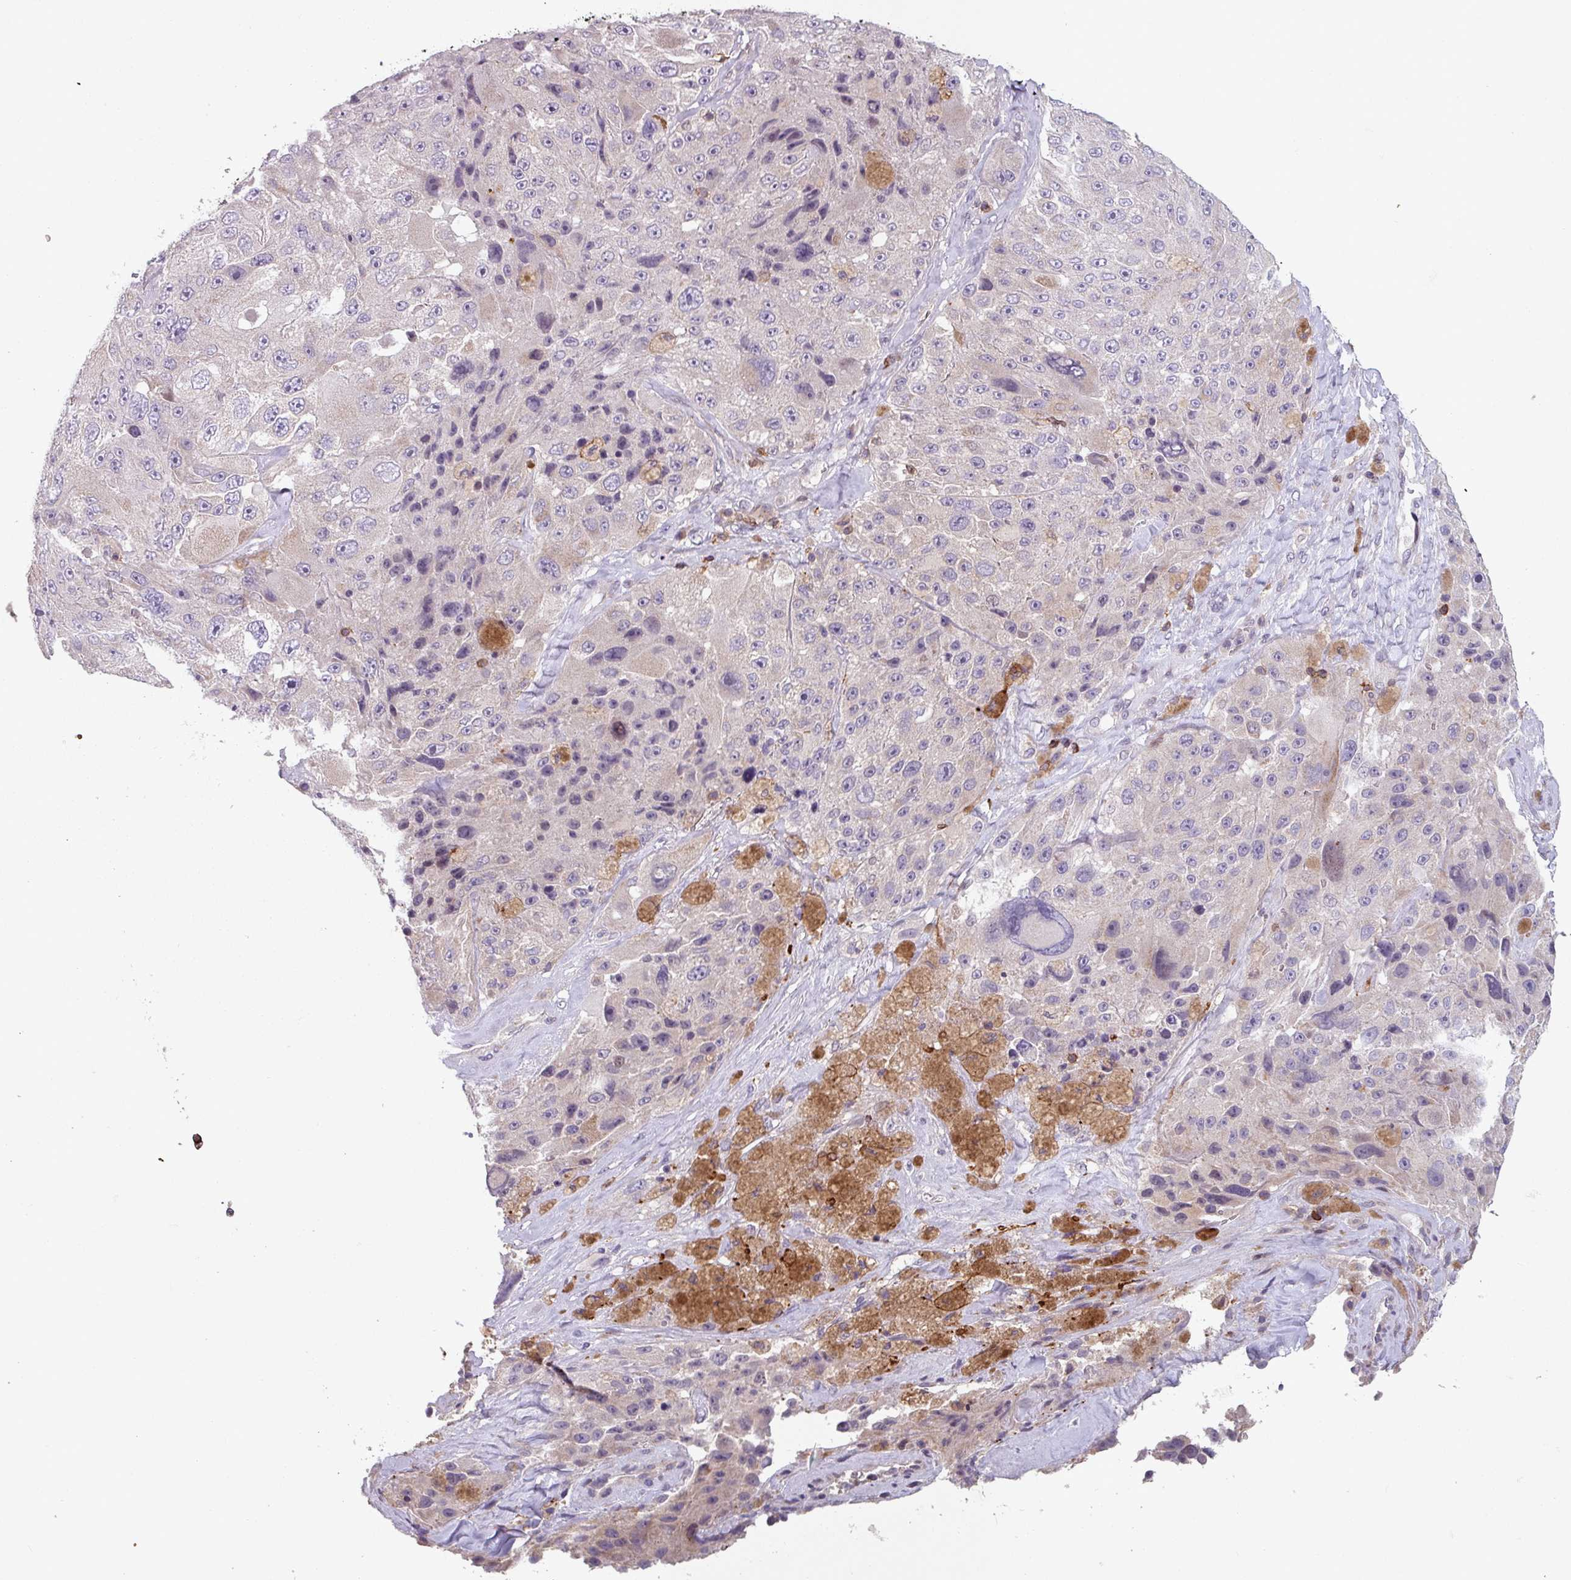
{"staining": {"intensity": "negative", "quantity": "none", "location": "none"}, "tissue": "melanoma", "cell_type": "Tumor cells", "image_type": "cancer", "snomed": [{"axis": "morphology", "description": "Malignant melanoma, Metastatic site"}, {"axis": "topography", "description": "Lymph node"}], "caption": "Tumor cells are negative for protein expression in human melanoma.", "gene": "NEDD9", "patient": {"sex": "male", "age": 62}}